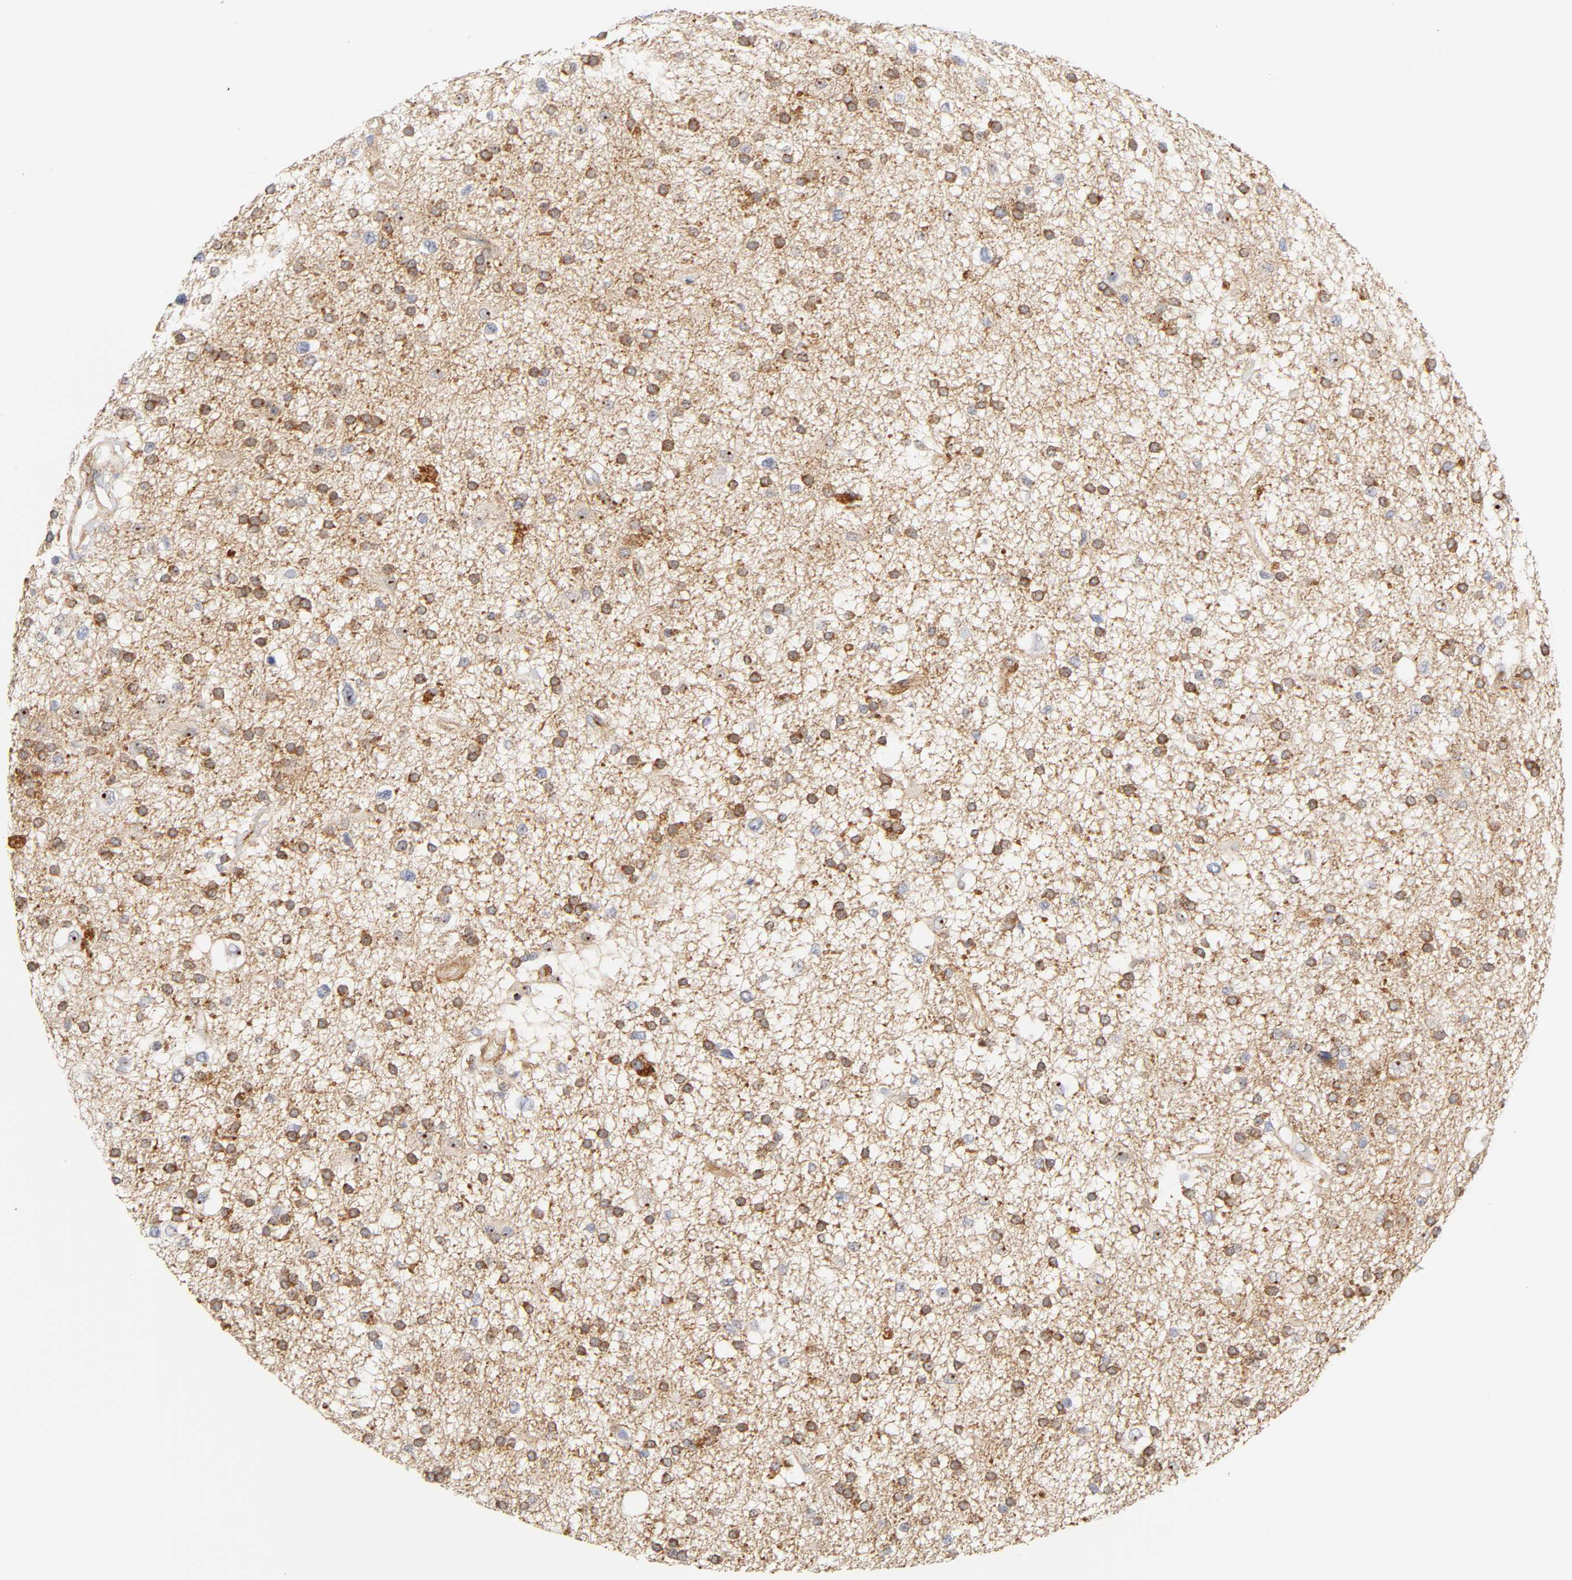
{"staining": {"intensity": "moderate", "quantity": ">75%", "location": "cytoplasmic/membranous,nuclear"}, "tissue": "glioma", "cell_type": "Tumor cells", "image_type": "cancer", "snomed": [{"axis": "morphology", "description": "Glioma, malignant, High grade"}, {"axis": "topography", "description": "Brain"}], "caption": "Malignant glioma (high-grade) stained with DAB (3,3'-diaminobenzidine) IHC exhibits medium levels of moderate cytoplasmic/membranous and nuclear expression in approximately >75% of tumor cells.", "gene": "PLD1", "patient": {"sex": "male", "age": 33}}